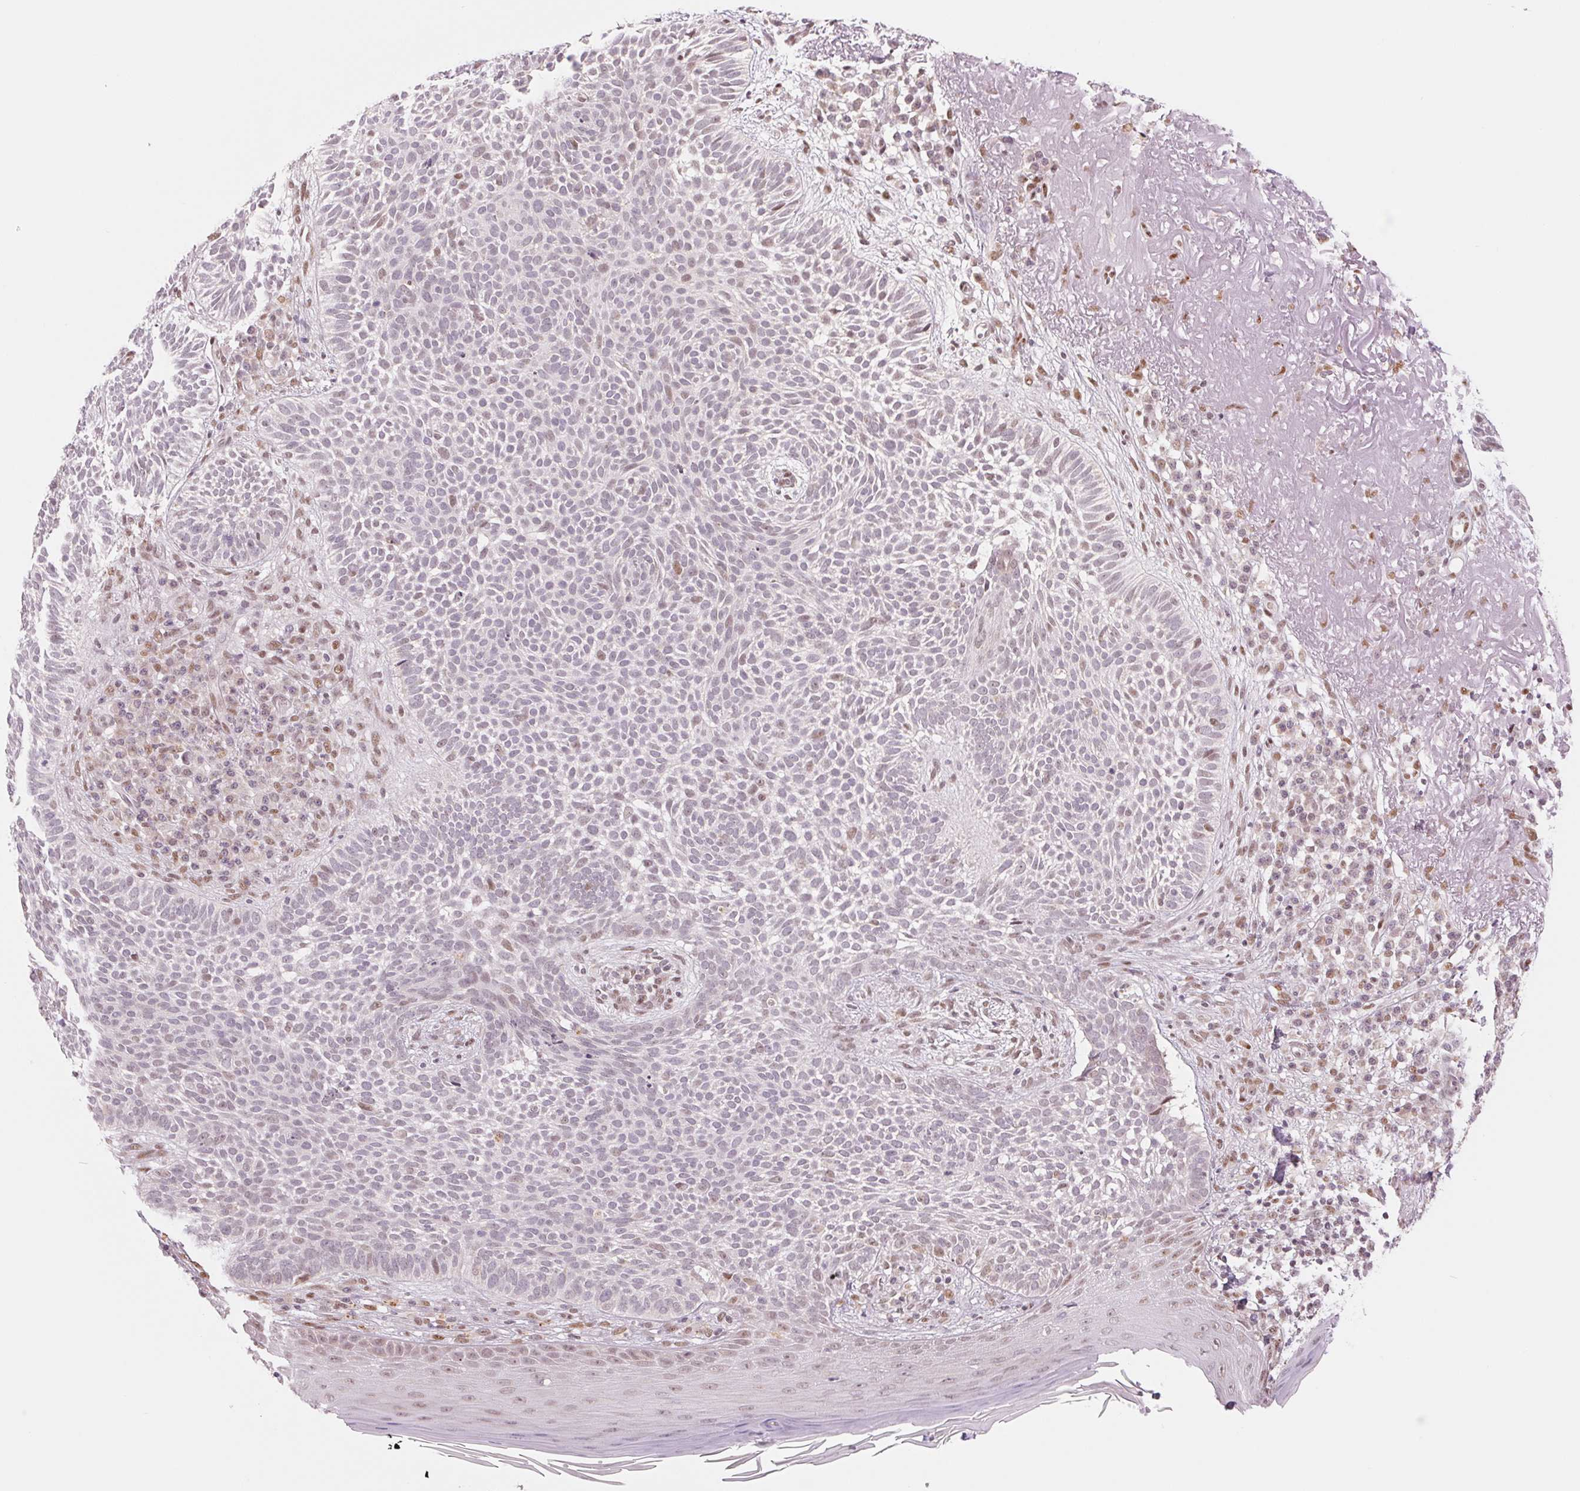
{"staining": {"intensity": "negative", "quantity": "none", "location": "none"}, "tissue": "skin cancer", "cell_type": "Tumor cells", "image_type": "cancer", "snomed": [{"axis": "morphology", "description": "Basal cell carcinoma"}, {"axis": "topography", "description": "Skin"}, {"axis": "topography", "description": "Skin of face"}], "caption": "The photomicrograph exhibits no staining of tumor cells in basal cell carcinoma (skin).", "gene": "ARHGAP32", "patient": {"sex": "female", "age": 82}}